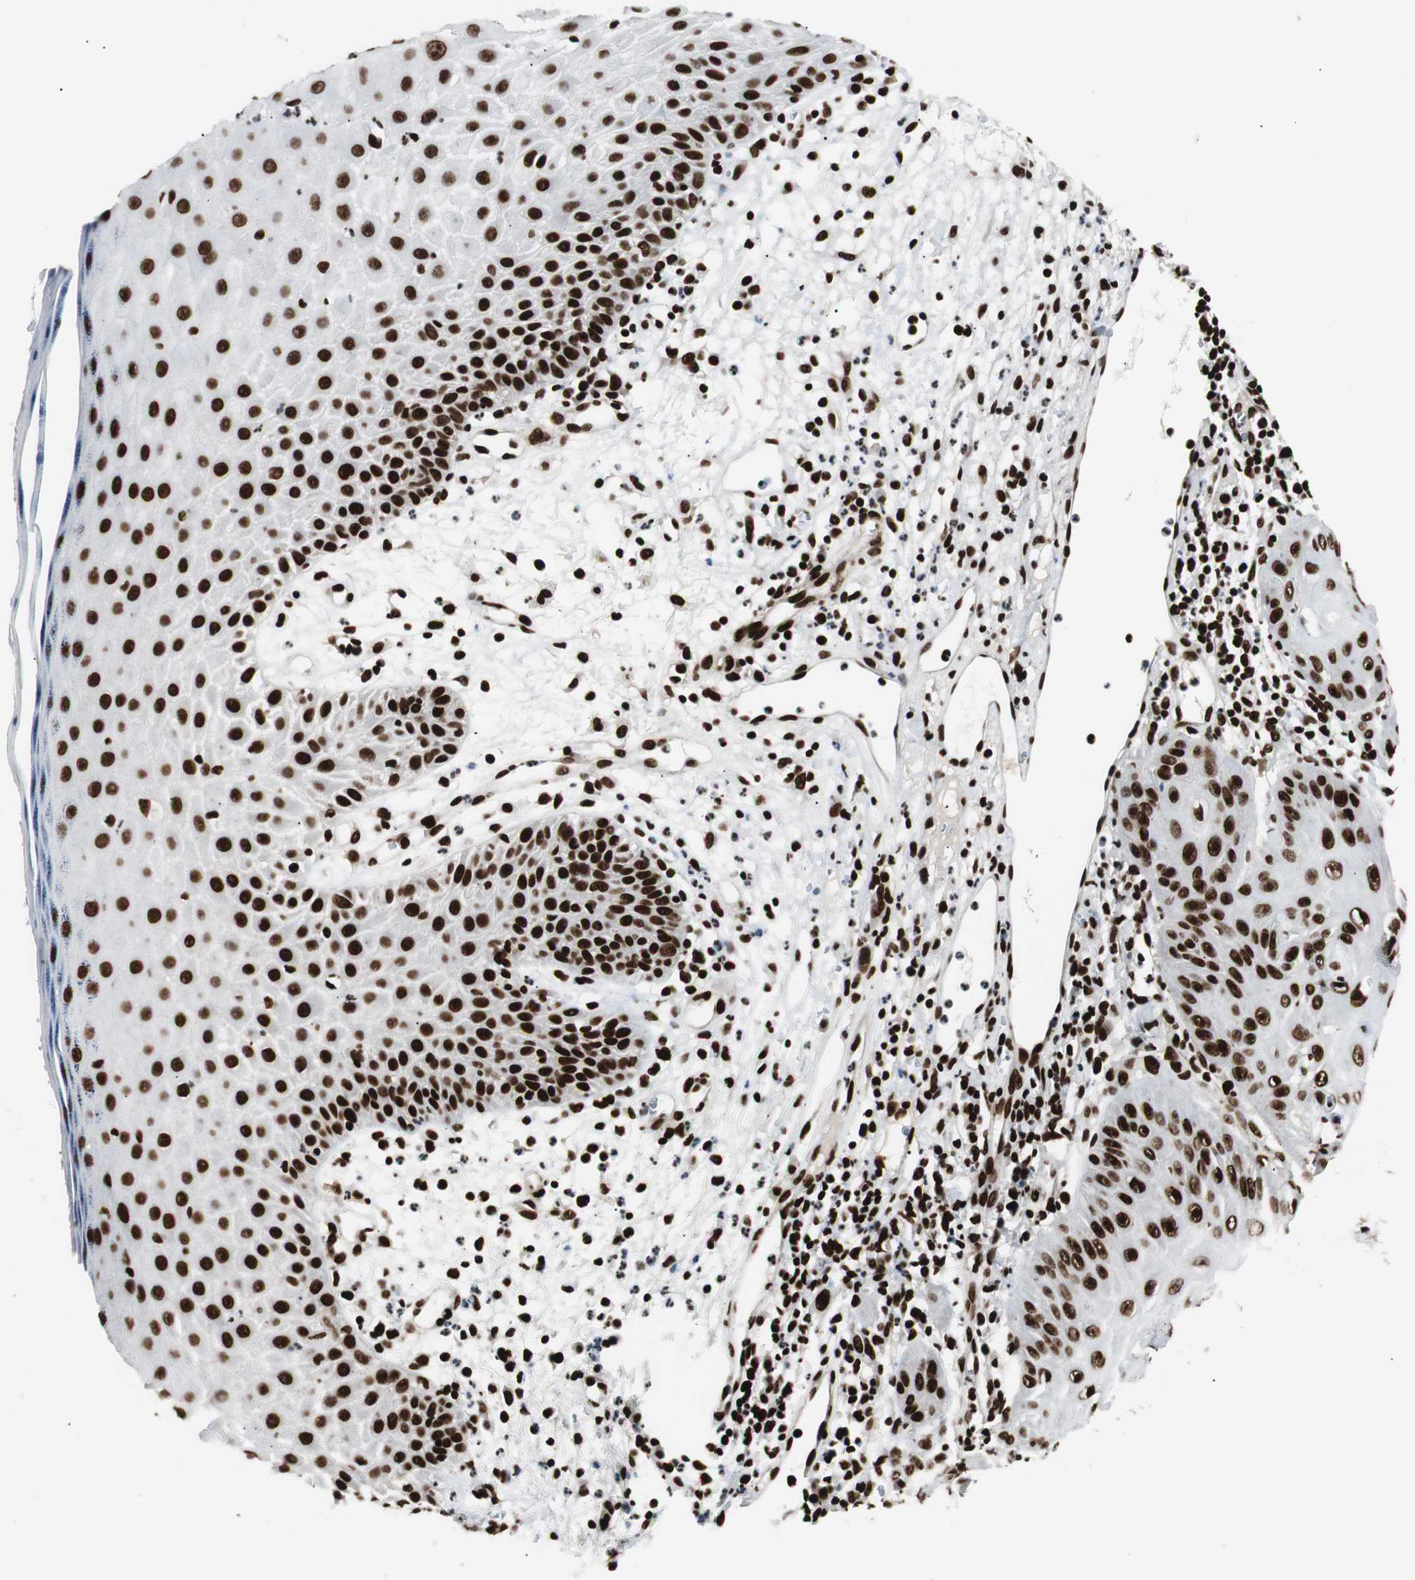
{"staining": {"intensity": "strong", "quantity": ">75%", "location": "nuclear"}, "tissue": "skin cancer", "cell_type": "Tumor cells", "image_type": "cancer", "snomed": [{"axis": "morphology", "description": "Squamous cell carcinoma, NOS"}, {"axis": "topography", "description": "Skin"}], "caption": "Strong nuclear expression for a protein is identified in about >75% of tumor cells of squamous cell carcinoma (skin) using immunohistochemistry (IHC).", "gene": "MTA2", "patient": {"sex": "female", "age": 78}}